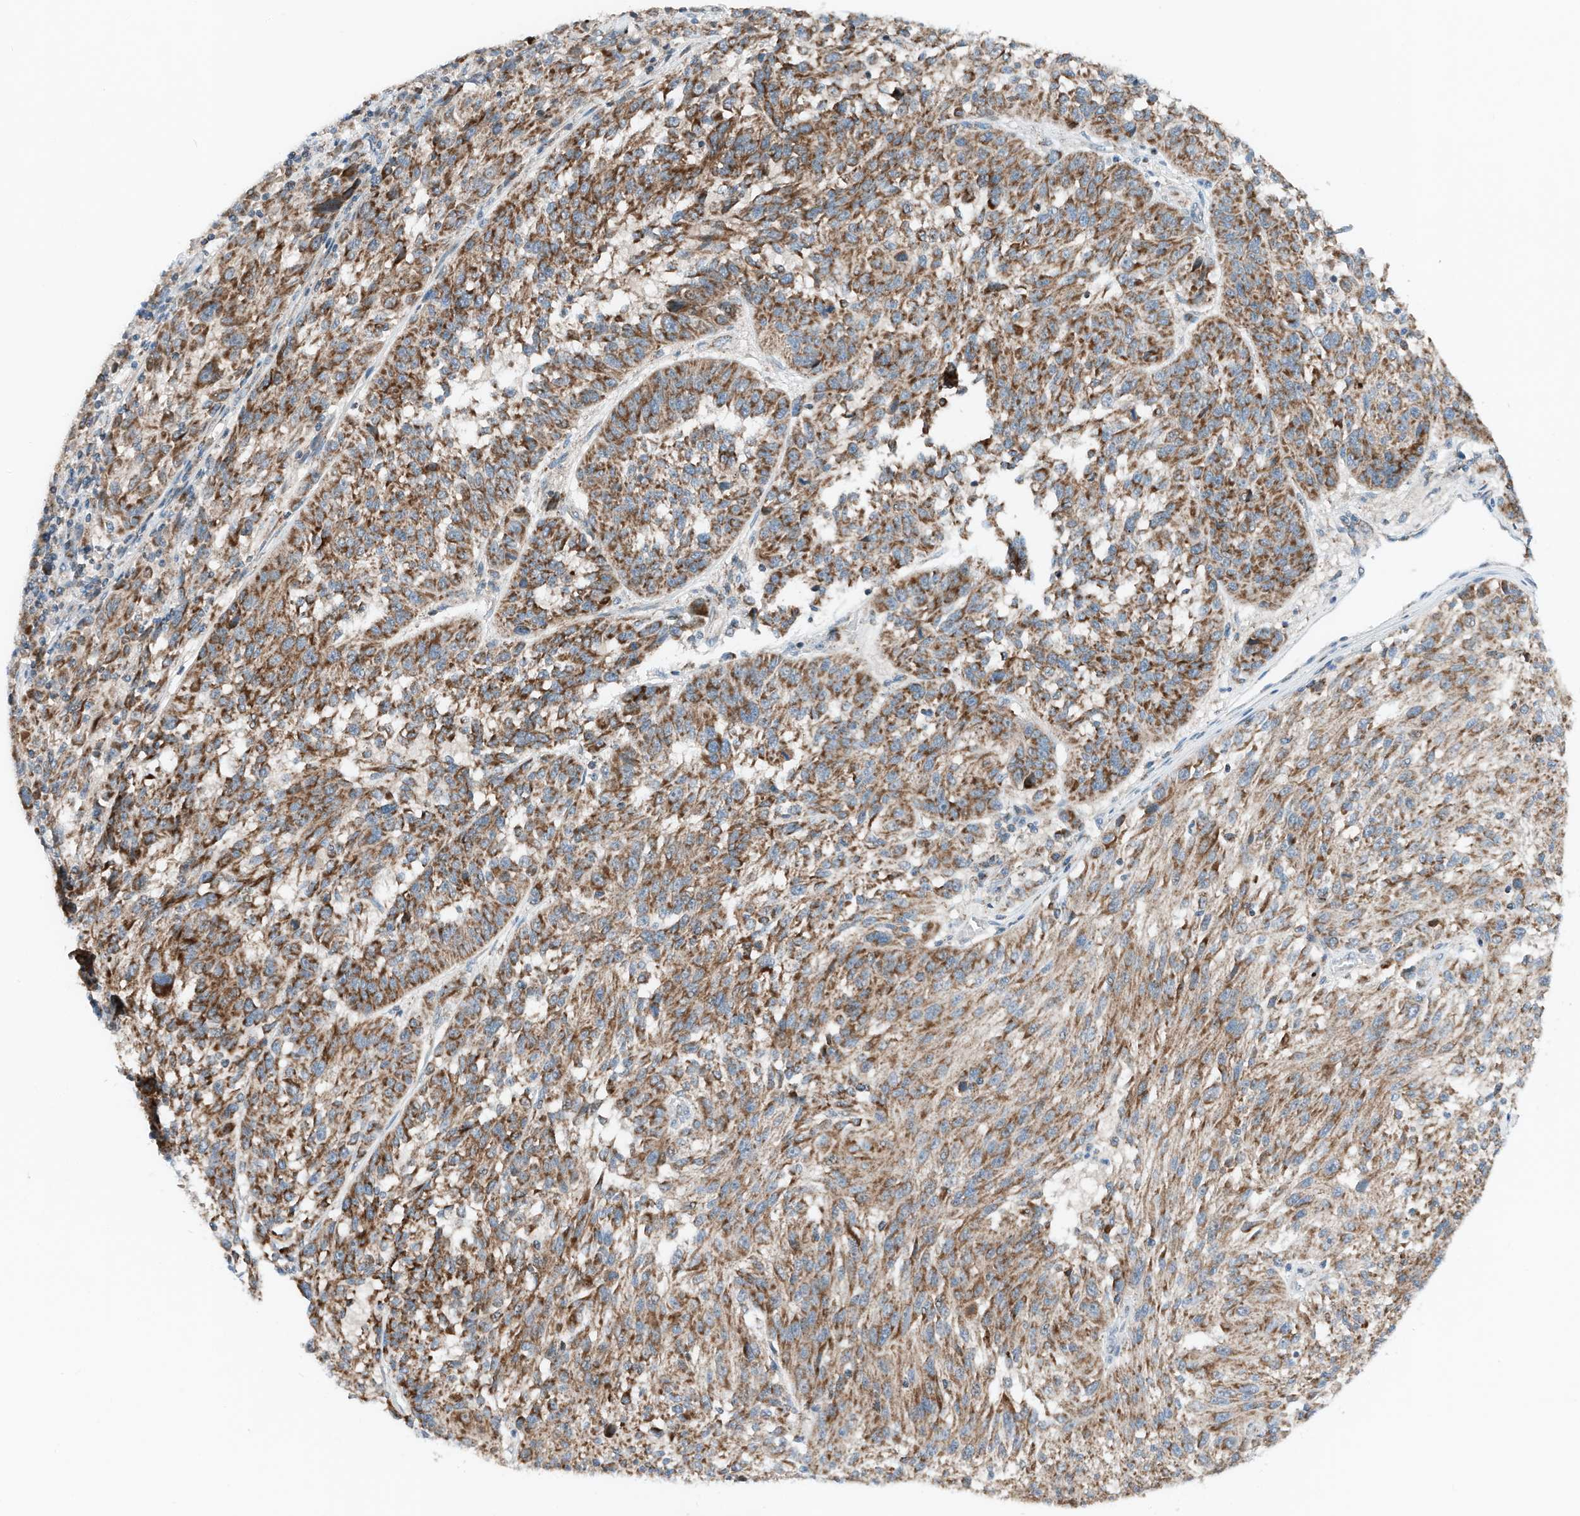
{"staining": {"intensity": "strong", "quantity": ">75%", "location": "cytoplasmic/membranous"}, "tissue": "melanoma", "cell_type": "Tumor cells", "image_type": "cancer", "snomed": [{"axis": "morphology", "description": "Malignant melanoma, NOS"}, {"axis": "topography", "description": "Skin"}], "caption": "A brown stain labels strong cytoplasmic/membranous expression of a protein in human melanoma tumor cells.", "gene": "RMND1", "patient": {"sex": "male", "age": 53}}